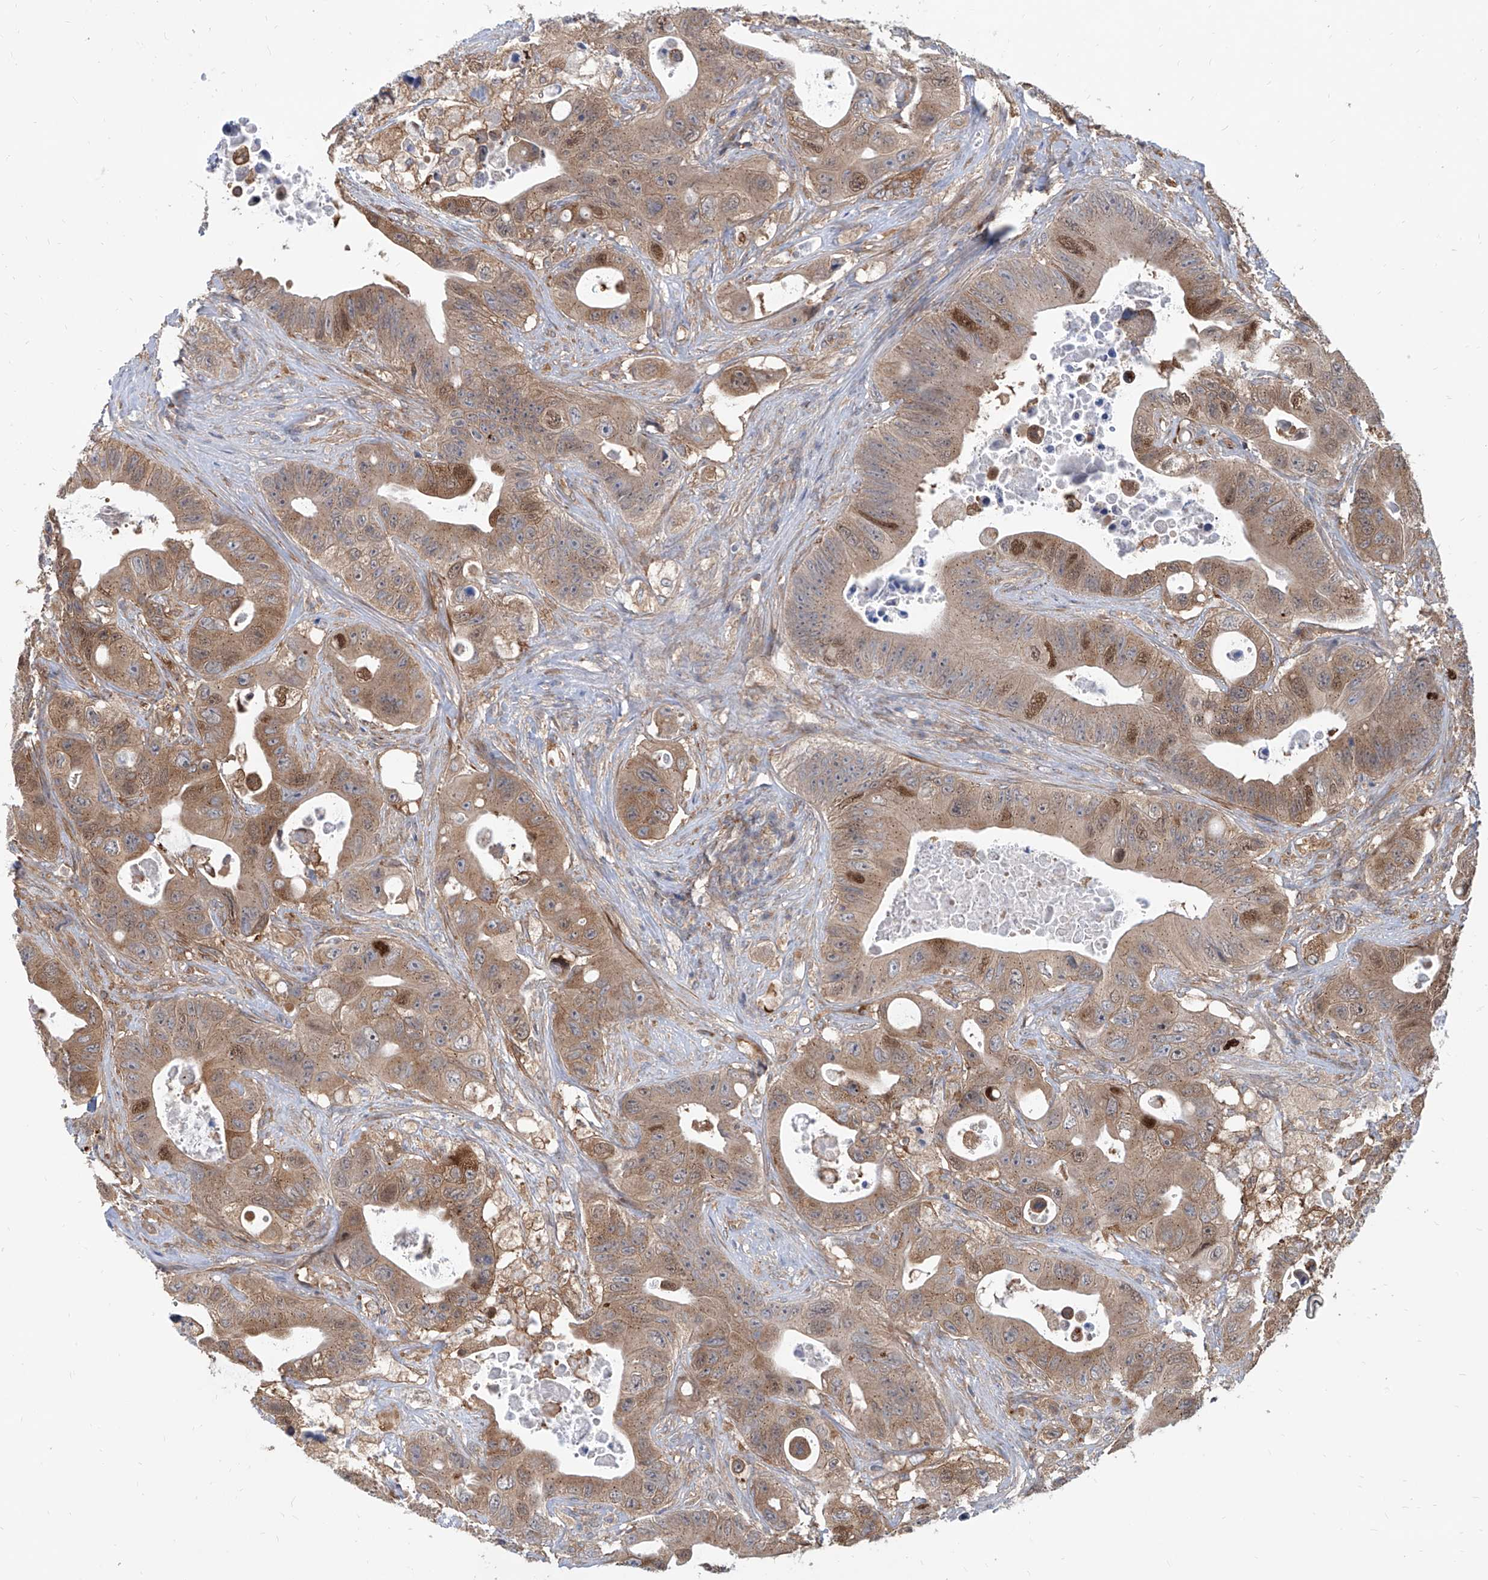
{"staining": {"intensity": "moderate", "quantity": ">75%", "location": "cytoplasmic/membranous,nuclear"}, "tissue": "colorectal cancer", "cell_type": "Tumor cells", "image_type": "cancer", "snomed": [{"axis": "morphology", "description": "Adenocarcinoma, NOS"}, {"axis": "topography", "description": "Colon"}], "caption": "An image of adenocarcinoma (colorectal) stained for a protein demonstrates moderate cytoplasmic/membranous and nuclear brown staining in tumor cells.", "gene": "MAGED2", "patient": {"sex": "female", "age": 46}}